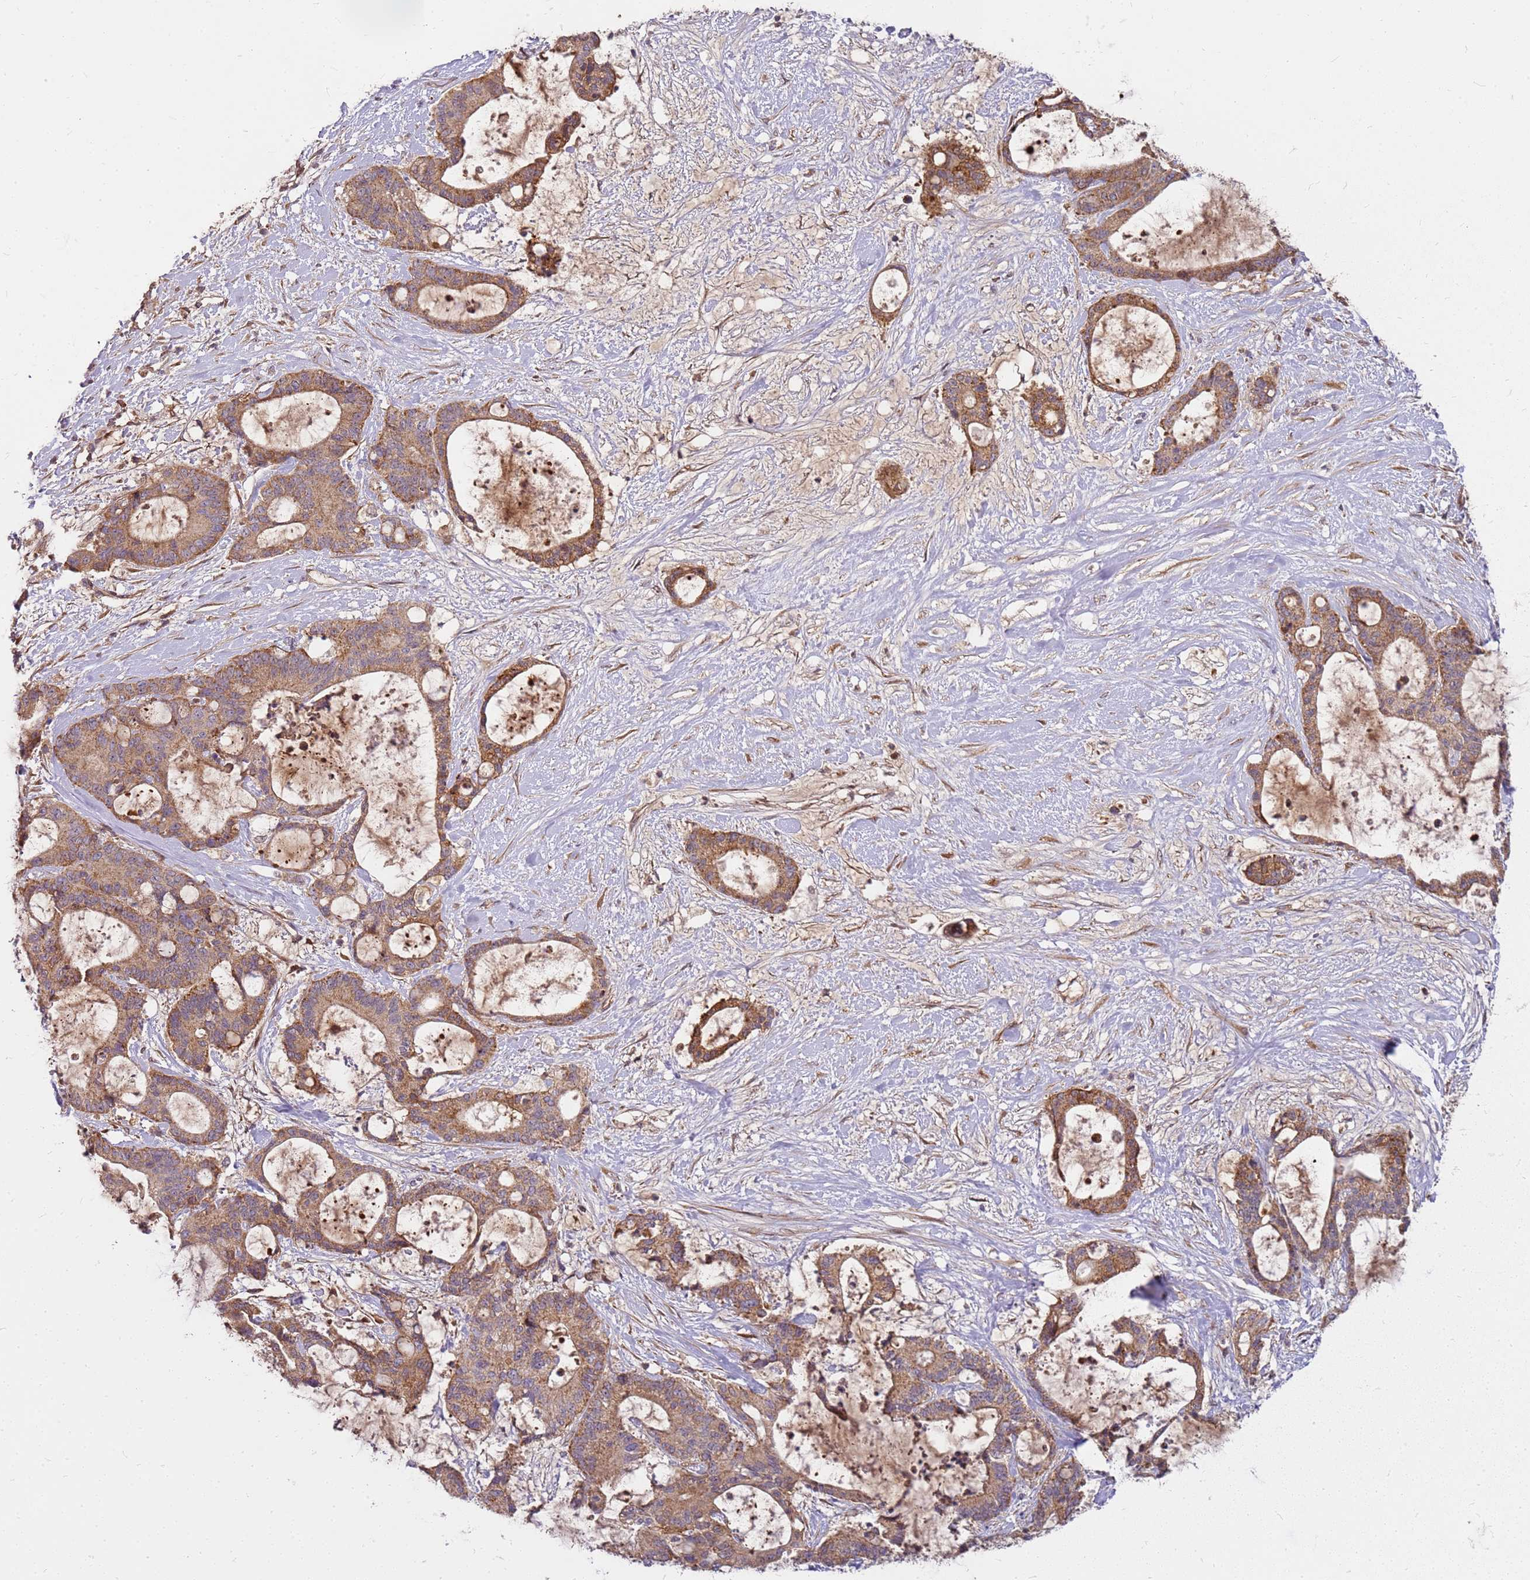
{"staining": {"intensity": "moderate", "quantity": ">75%", "location": "cytoplasmic/membranous"}, "tissue": "liver cancer", "cell_type": "Tumor cells", "image_type": "cancer", "snomed": [{"axis": "morphology", "description": "Normal tissue, NOS"}, {"axis": "morphology", "description": "Cholangiocarcinoma"}, {"axis": "topography", "description": "Liver"}, {"axis": "topography", "description": "Peripheral nerve tissue"}], "caption": "Liver cholangiocarcinoma tissue displays moderate cytoplasmic/membranous expression in about >75% of tumor cells The protein is stained brown, and the nuclei are stained in blue (DAB IHC with brightfield microscopy, high magnification).", "gene": "CCDC159", "patient": {"sex": "female", "age": 73}}